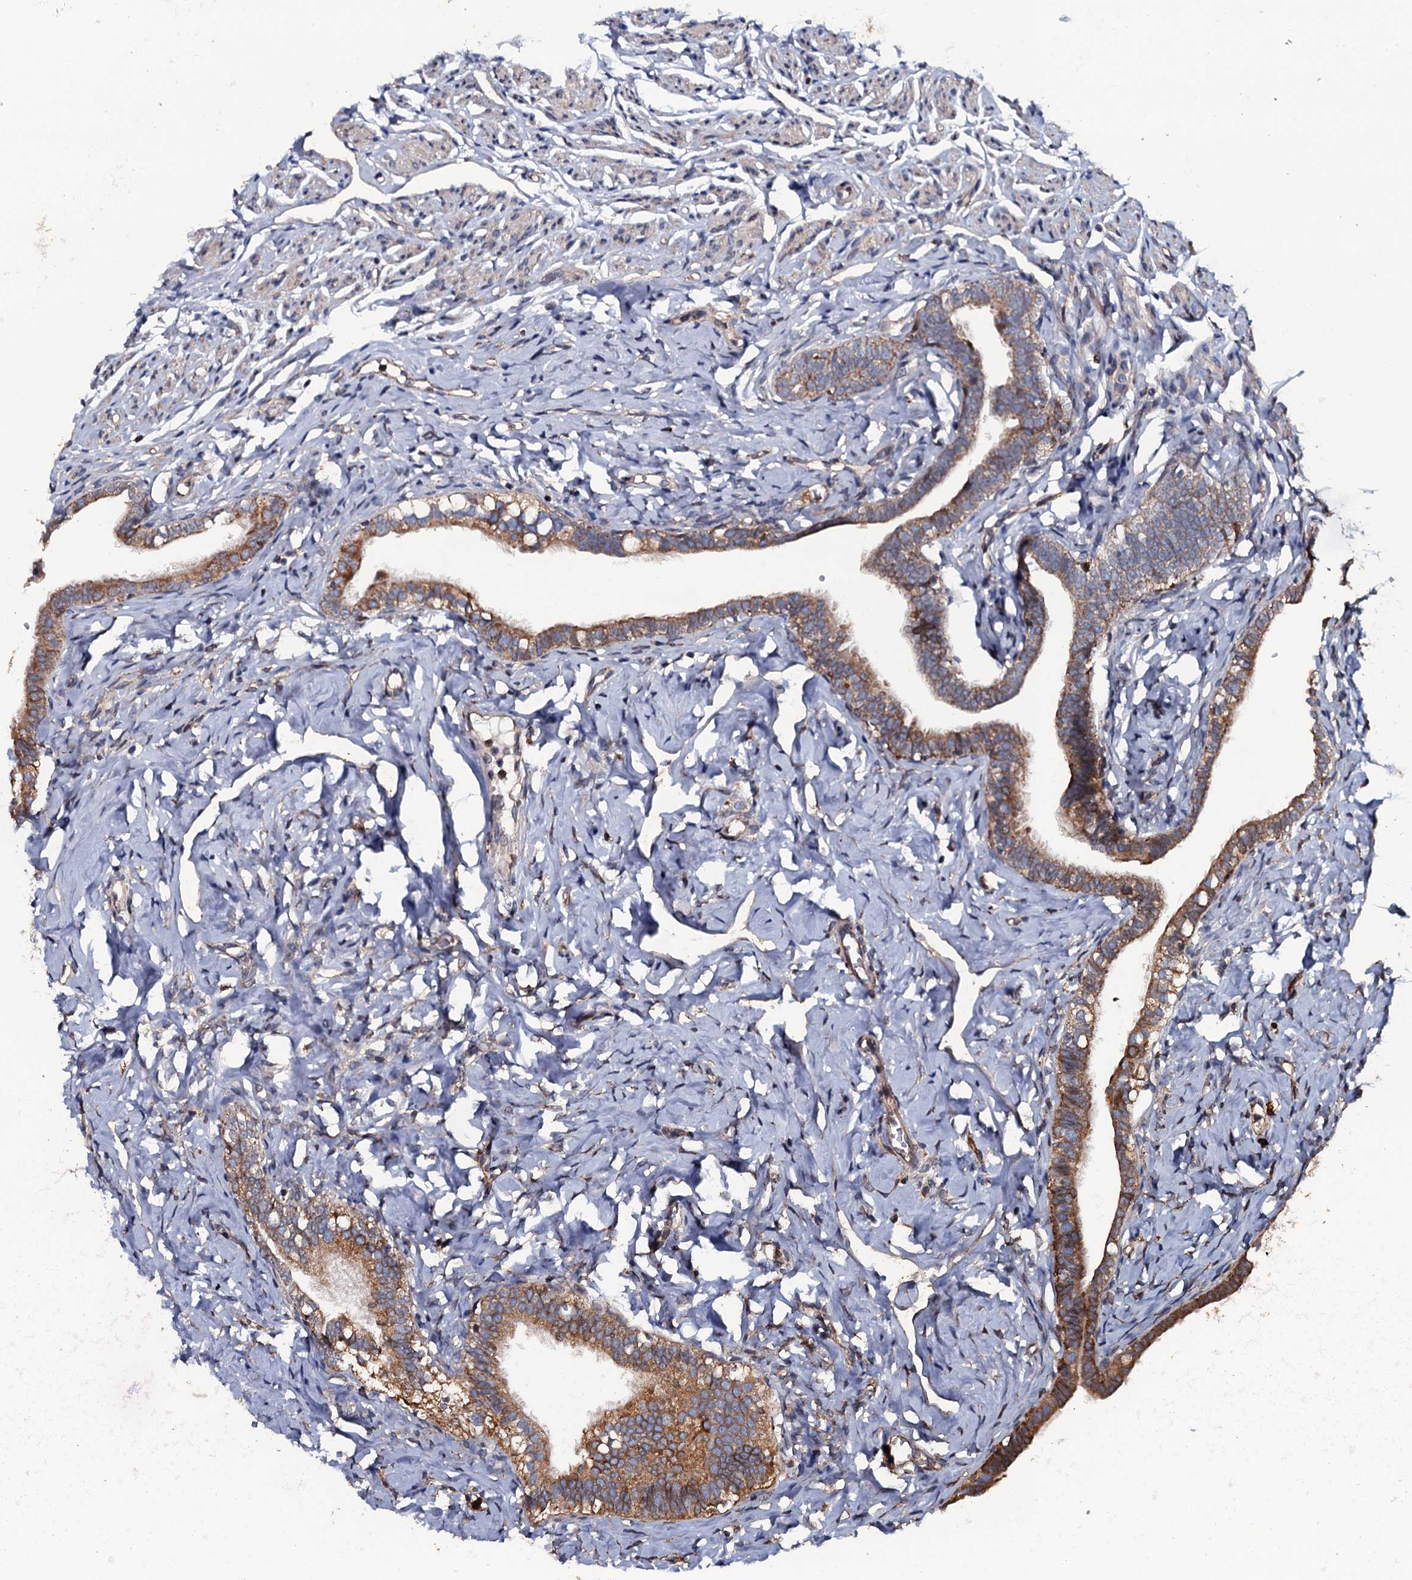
{"staining": {"intensity": "strong", "quantity": ">75%", "location": "cytoplasmic/membranous"}, "tissue": "fallopian tube", "cell_type": "Glandular cells", "image_type": "normal", "snomed": [{"axis": "morphology", "description": "Normal tissue, NOS"}, {"axis": "topography", "description": "Fallopian tube"}], "caption": "Protein staining by IHC reveals strong cytoplasmic/membranous expression in approximately >75% of glandular cells in unremarkable fallopian tube.", "gene": "RAB12", "patient": {"sex": "female", "age": 66}}